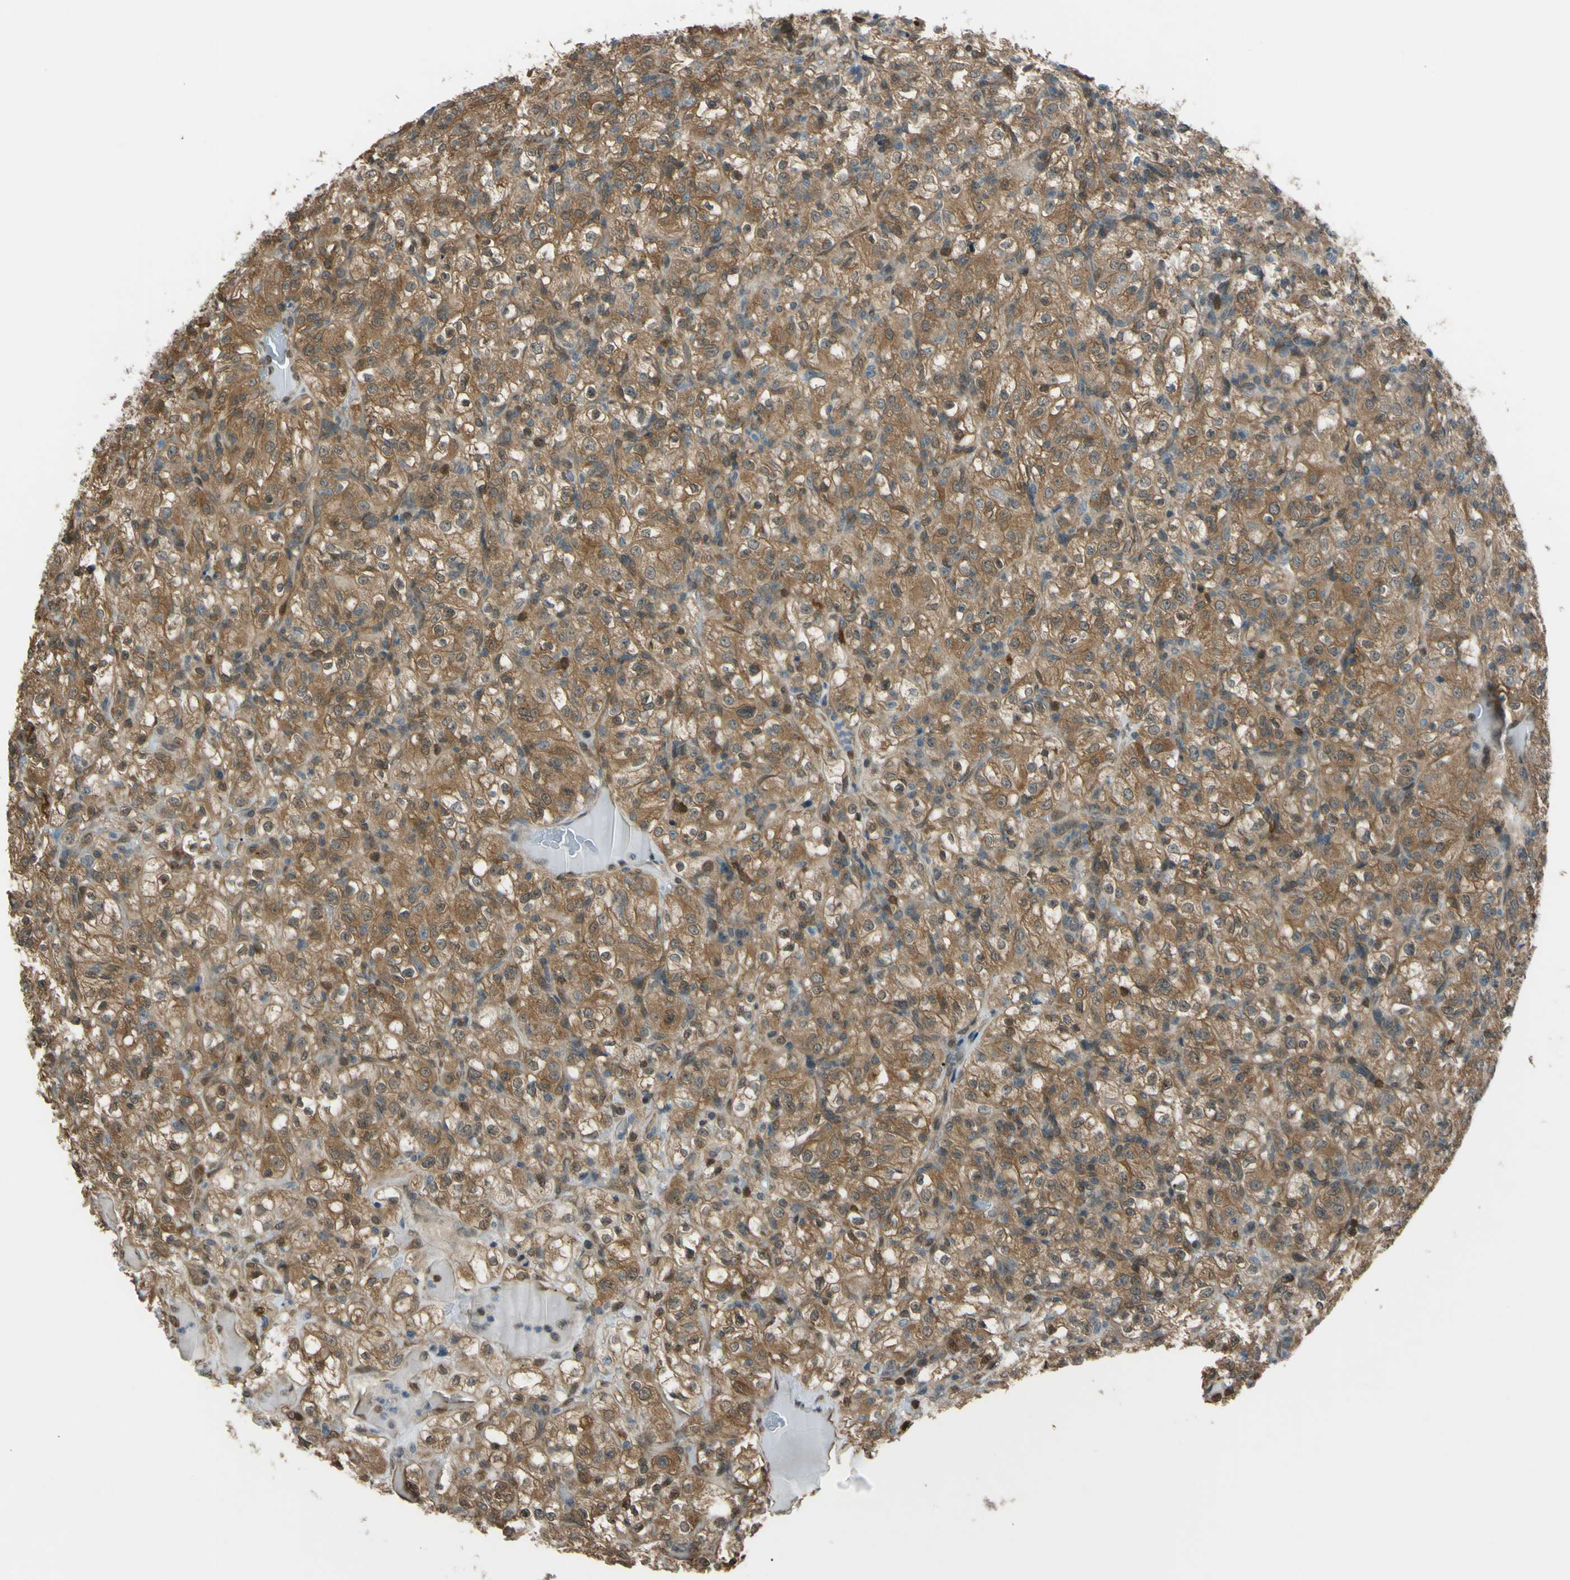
{"staining": {"intensity": "moderate", "quantity": ">75%", "location": "cytoplasmic/membranous"}, "tissue": "renal cancer", "cell_type": "Tumor cells", "image_type": "cancer", "snomed": [{"axis": "morphology", "description": "Normal tissue, NOS"}, {"axis": "morphology", "description": "Adenocarcinoma, NOS"}, {"axis": "topography", "description": "Kidney"}], "caption": "The histopathology image demonstrates a brown stain indicating the presence of a protein in the cytoplasmic/membranous of tumor cells in renal cancer. Immunohistochemistry (ihc) stains the protein in brown and the nuclei are stained blue.", "gene": "YWHAQ", "patient": {"sex": "female", "age": 72}}